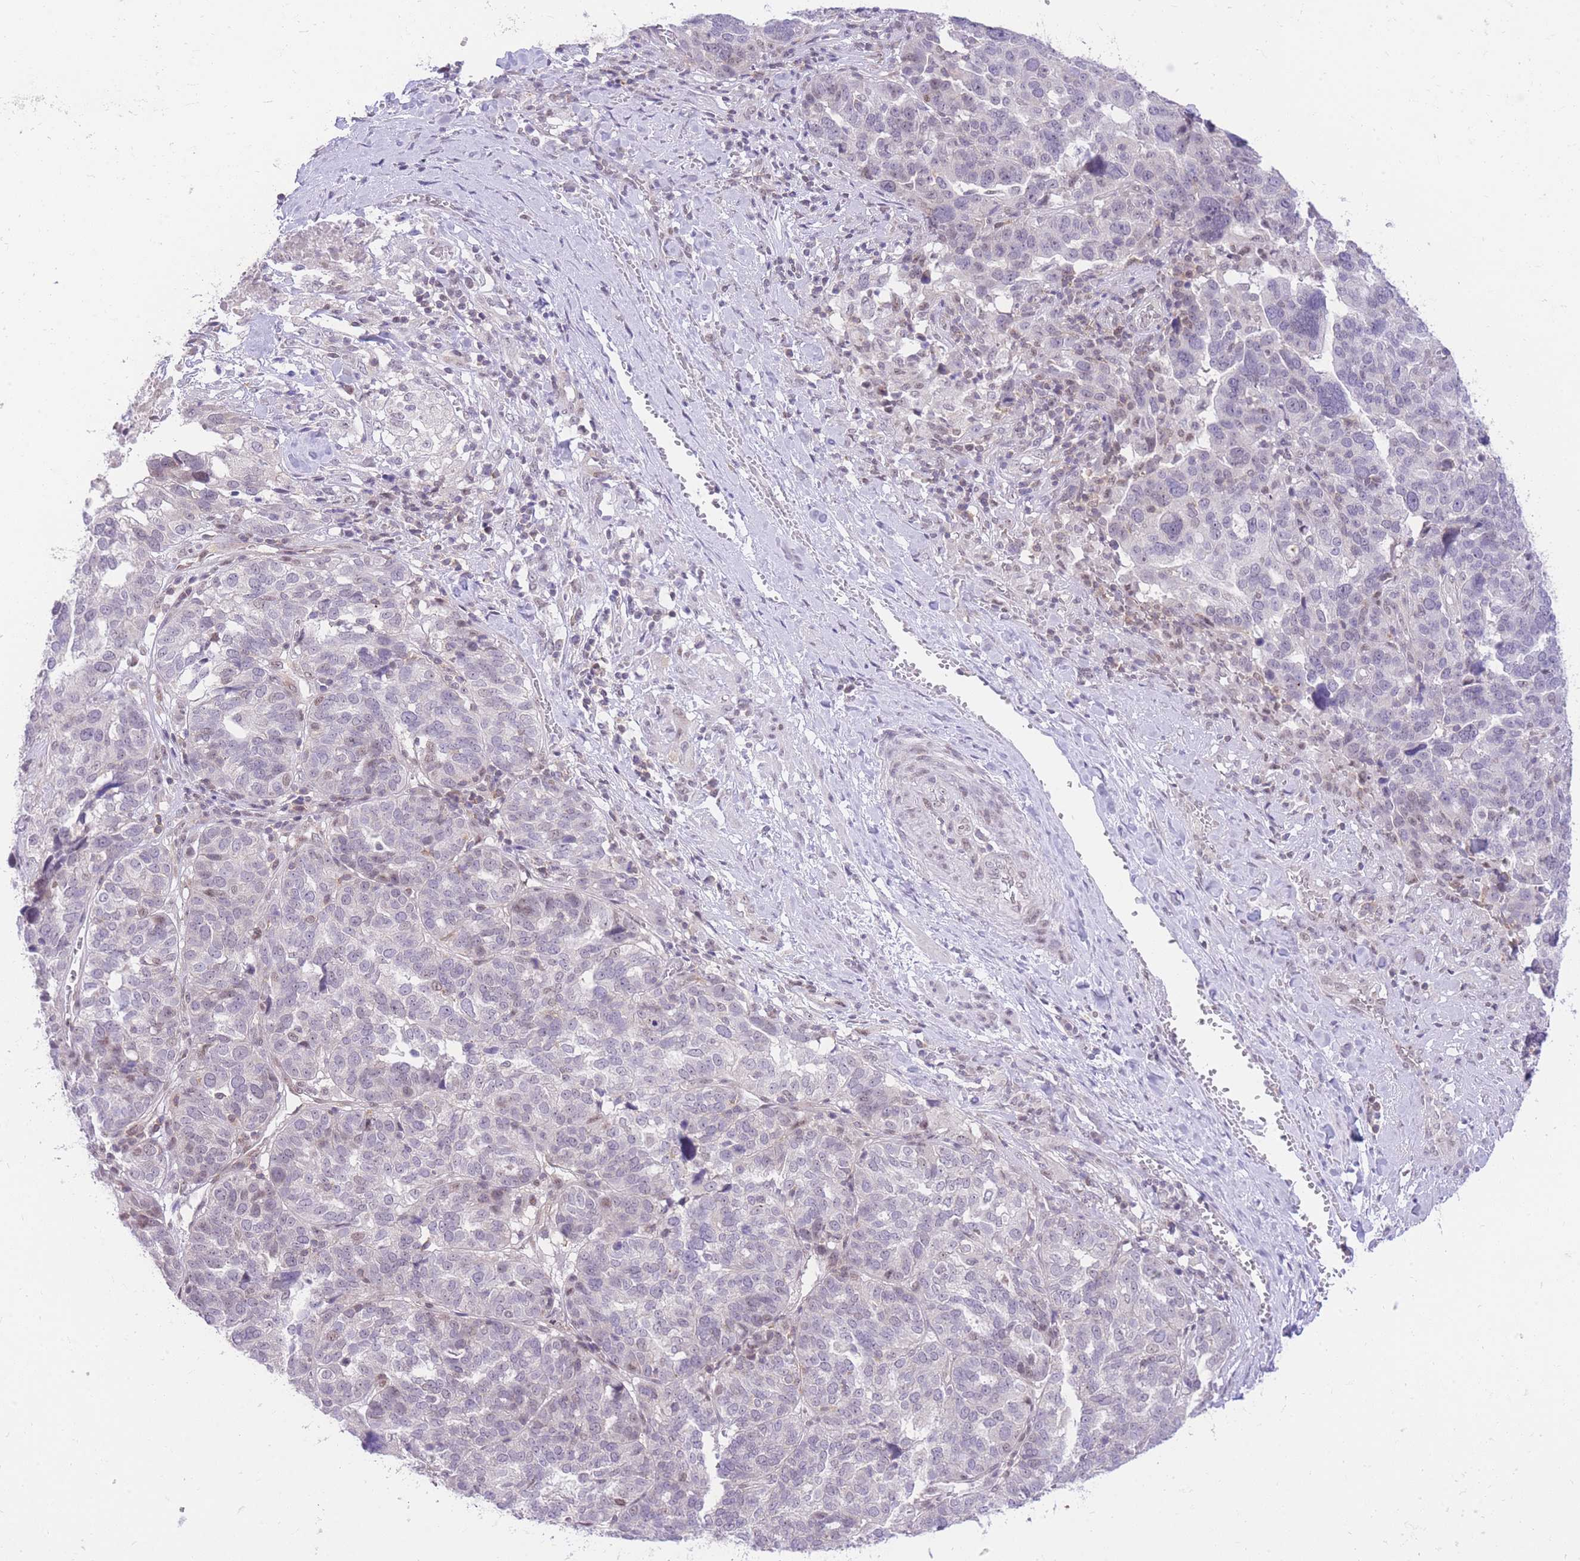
{"staining": {"intensity": "negative", "quantity": "none", "location": "none"}, "tissue": "ovarian cancer", "cell_type": "Tumor cells", "image_type": "cancer", "snomed": [{"axis": "morphology", "description": "Cystadenocarcinoma, serous, NOS"}, {"axis": "topography", "description": "Ovary"}], "caption": "Histopathology image shows no protein positivity in tumor cells of ovarian cancer (serous cystadenocarcinoma) tissue. The staining was performed using DAB to visualize the protein expression in brown, while the nuclei were stained in blue with hematoxylin (Magnification: 20x).", "gene": "STK39", "patient": {"sex": "female", "age": 59}}